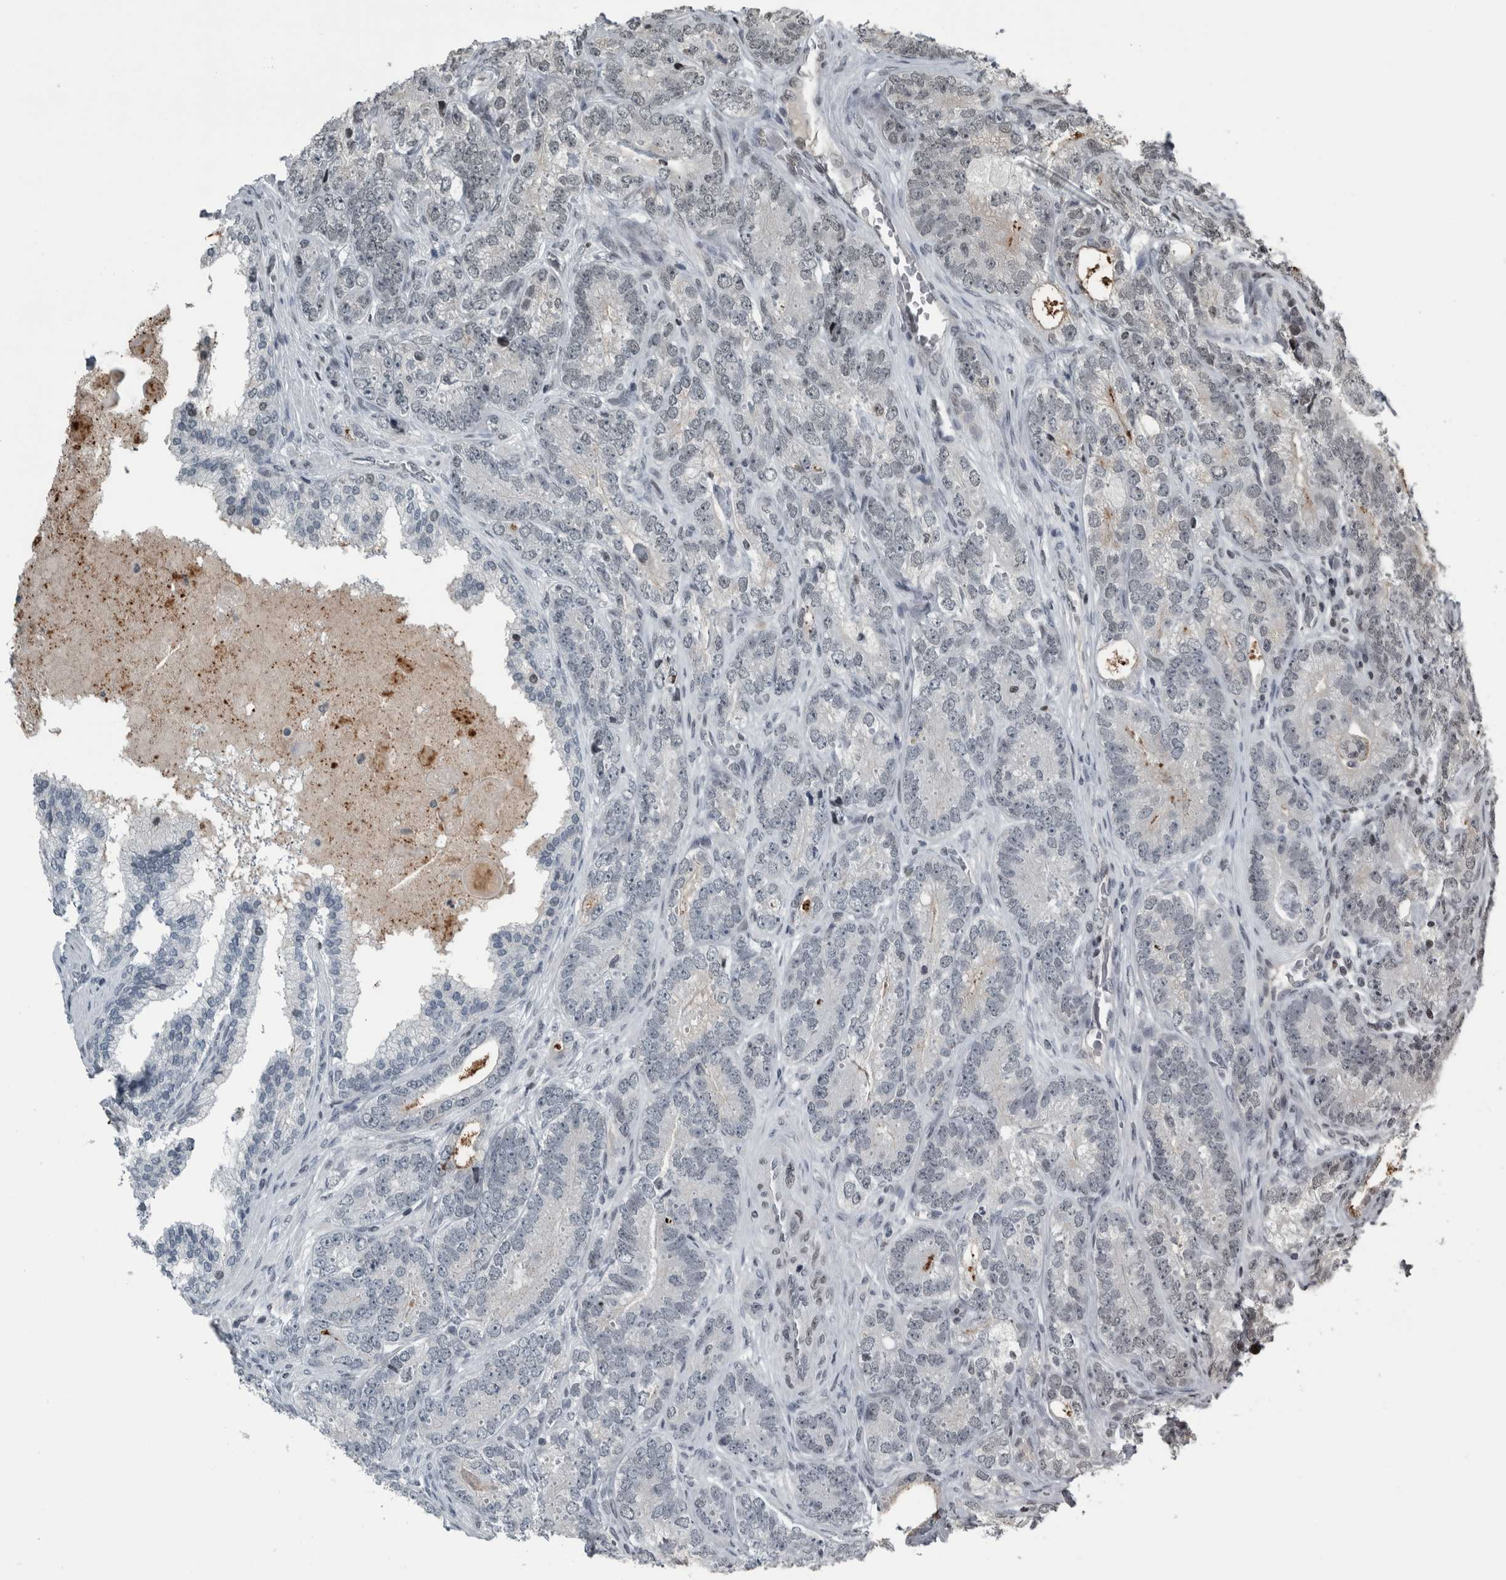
{"staining": {"intensity": "negative", "quantity": "none", "location": "none"}, "tissue": "prostate cancer", "cell_type": "Tumor cells", "image_type": "cancer", "snomed": [{"axis": "morphology", "description": "Adenocarcinoma, High grade"}, {"axis": "topography", "description": "Prostate"}], "caption": "Immunohistochemistry (IHC) of prostate high-grade adenocarcinoma reveals no positivity in tumor cells. The staining is performed using DAB (3,3'-diaminobenzidine) brown chromogen with nuclei counter-stained in using hematoxylin.", "gene": "UNC50", "patient": {"sex": "male", "age": 56}}